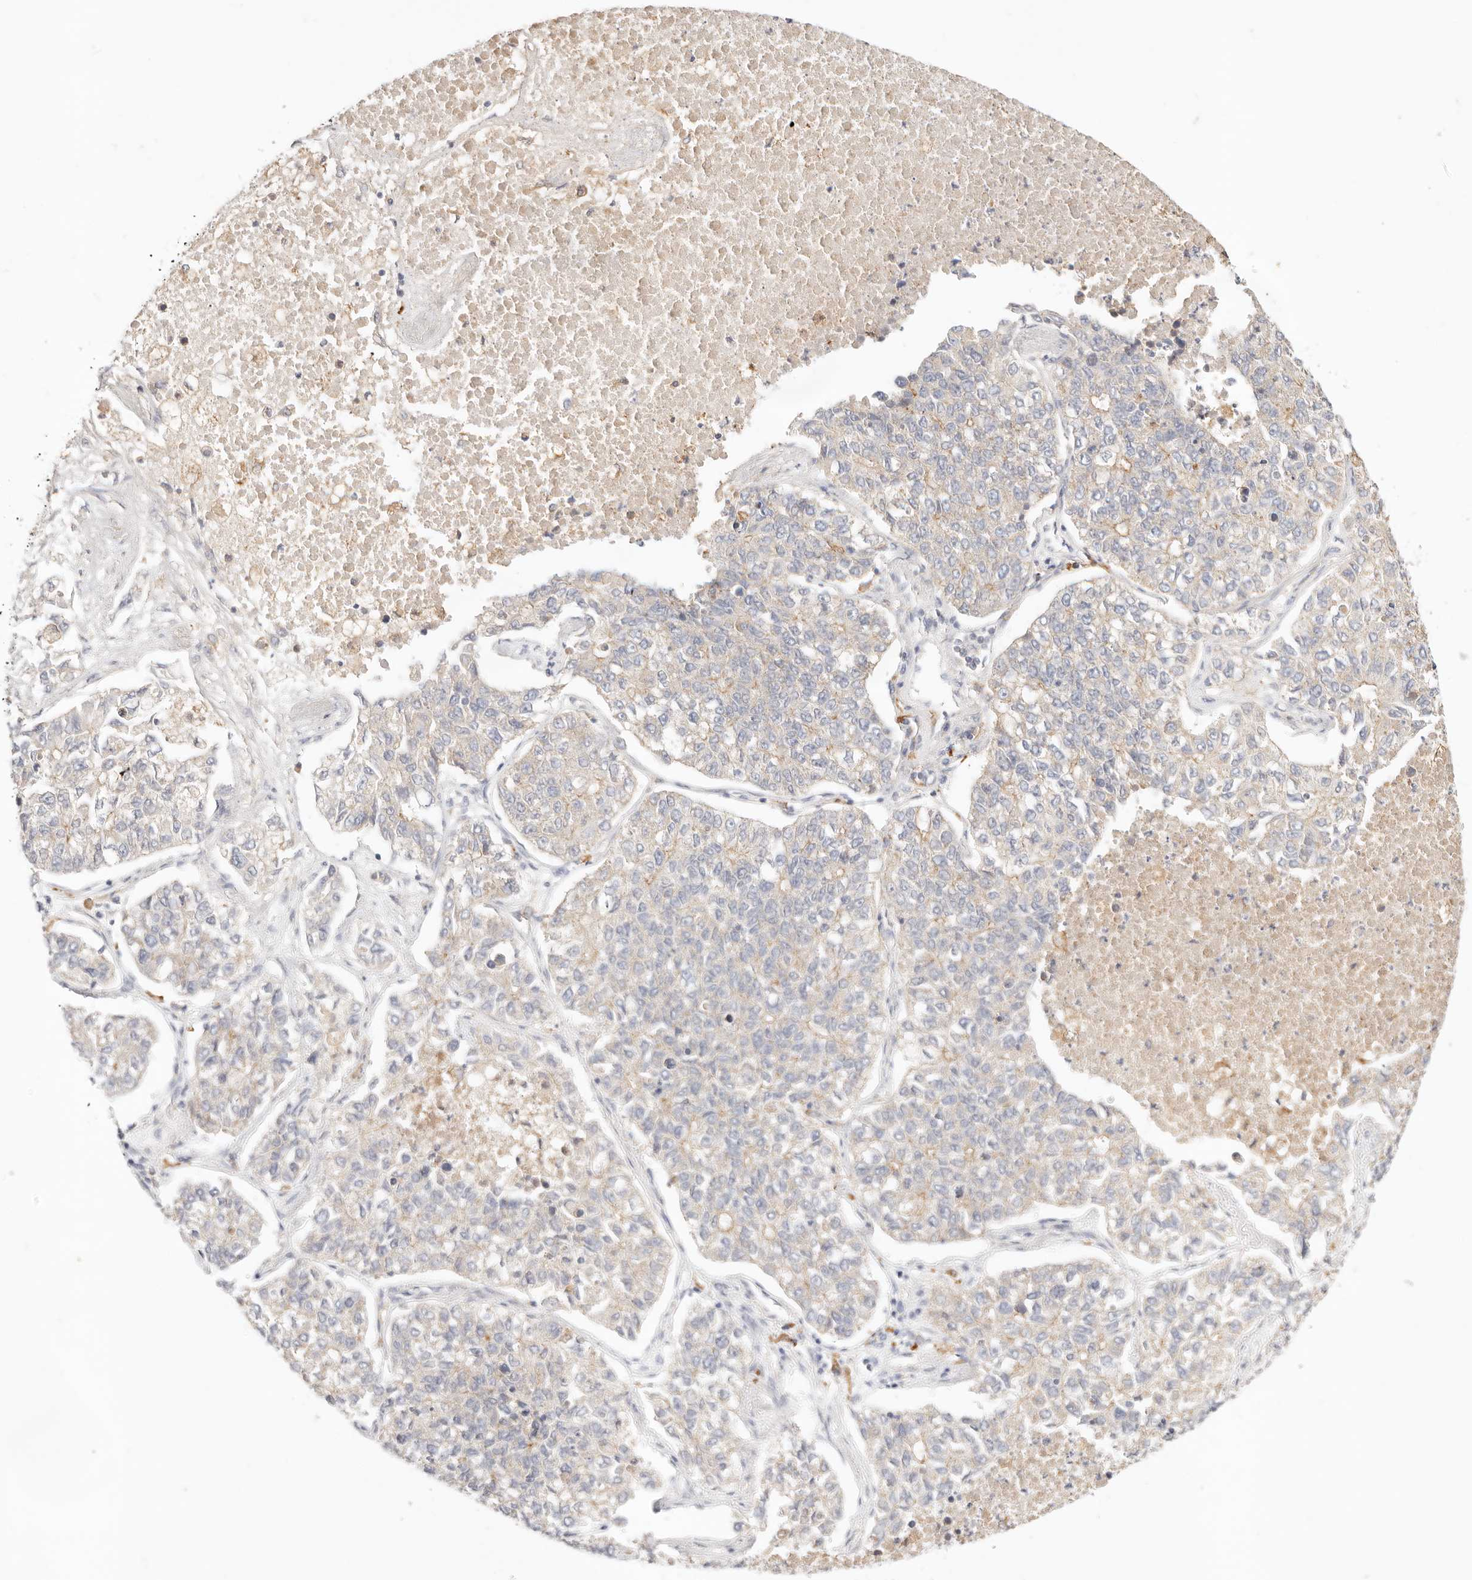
{"staining": {"intensity": "weak", "quantity": "25%-75%", "location": "cytoplasmic/membranous"}, "tissue": "lung cancer", "cell_type": "Tumor cells", "image_type": "cancer", "snomed": [{"axis": "morphology", "description": "Adenocarcinoma, NOS"}, {"axis": "topography", "description": "Lung"}], "caption": "A brown stain highlights weak cytoplasmic/membranous staining of a protein in lung cancer (adenocarcinoma) tumor cells.", "gene": "HK2", "patient": {"sex": "male", "age": 49}}